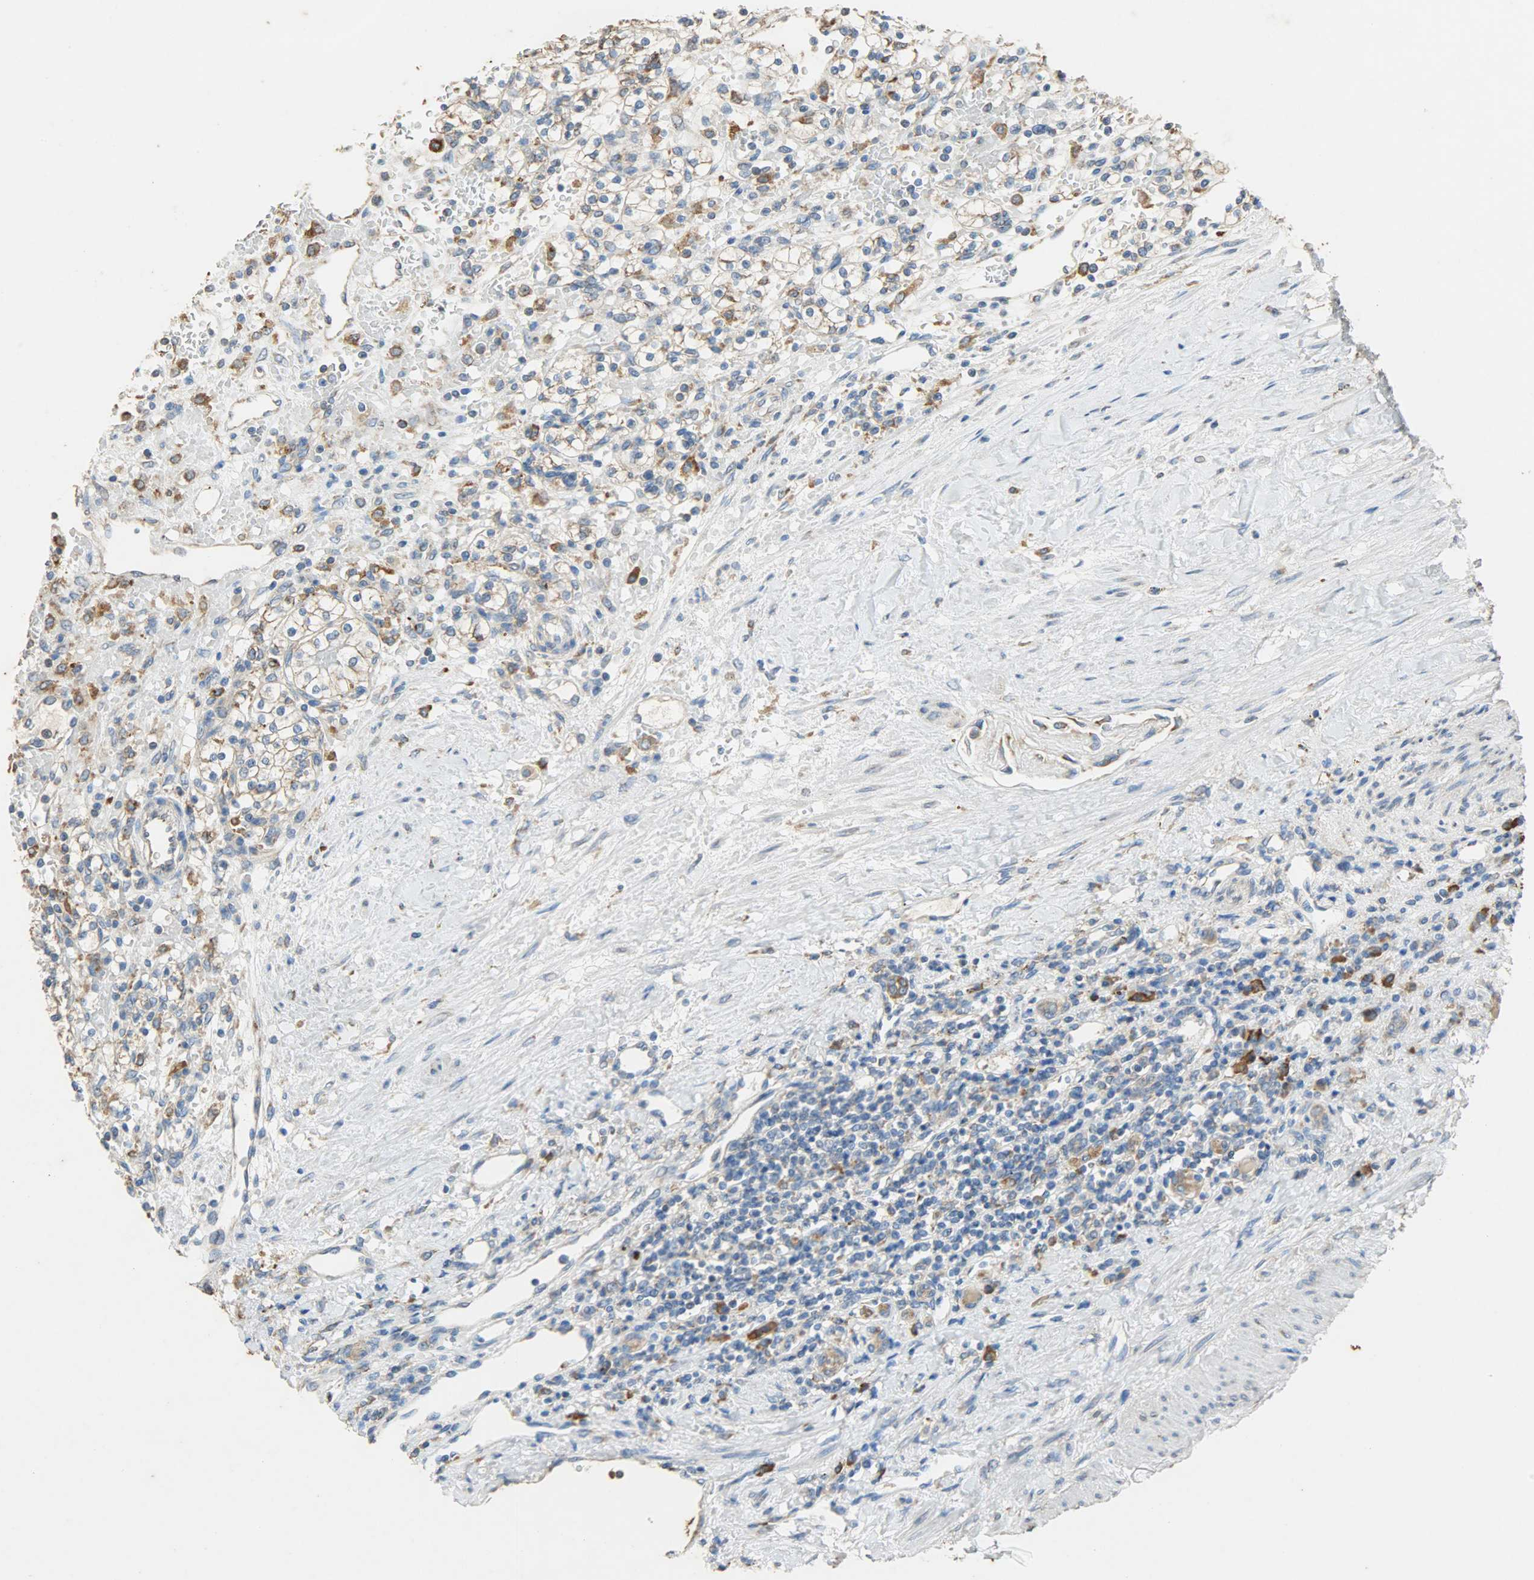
{"staining": {"intensity": "moderate", "quantity": "25%-75%", "location": "cytoplasmic/membranous"}, "tissue": "renal cancer", "cell_type": "Tumor cells", "image_type": "cancer", "snomed": [{"axis": "morphology", "description": "Normal tissue, NOS"}, {"axis": "morphology", "description": "Adenocarcinoma, NOS"}, {"axis": "topography", "description": "Kidney"}], "caption": "Tumor cells demonstrate medium levels of moderate cytoplasmic/membranous positivity in approximately 25%-75% of cells in human renal cancer (adenocarcinoma). (DAB = brown stain, brightfield microscopy at high magnification).", "gene": "HSPA5", "patient": {"sex": "female", "age": 55}}